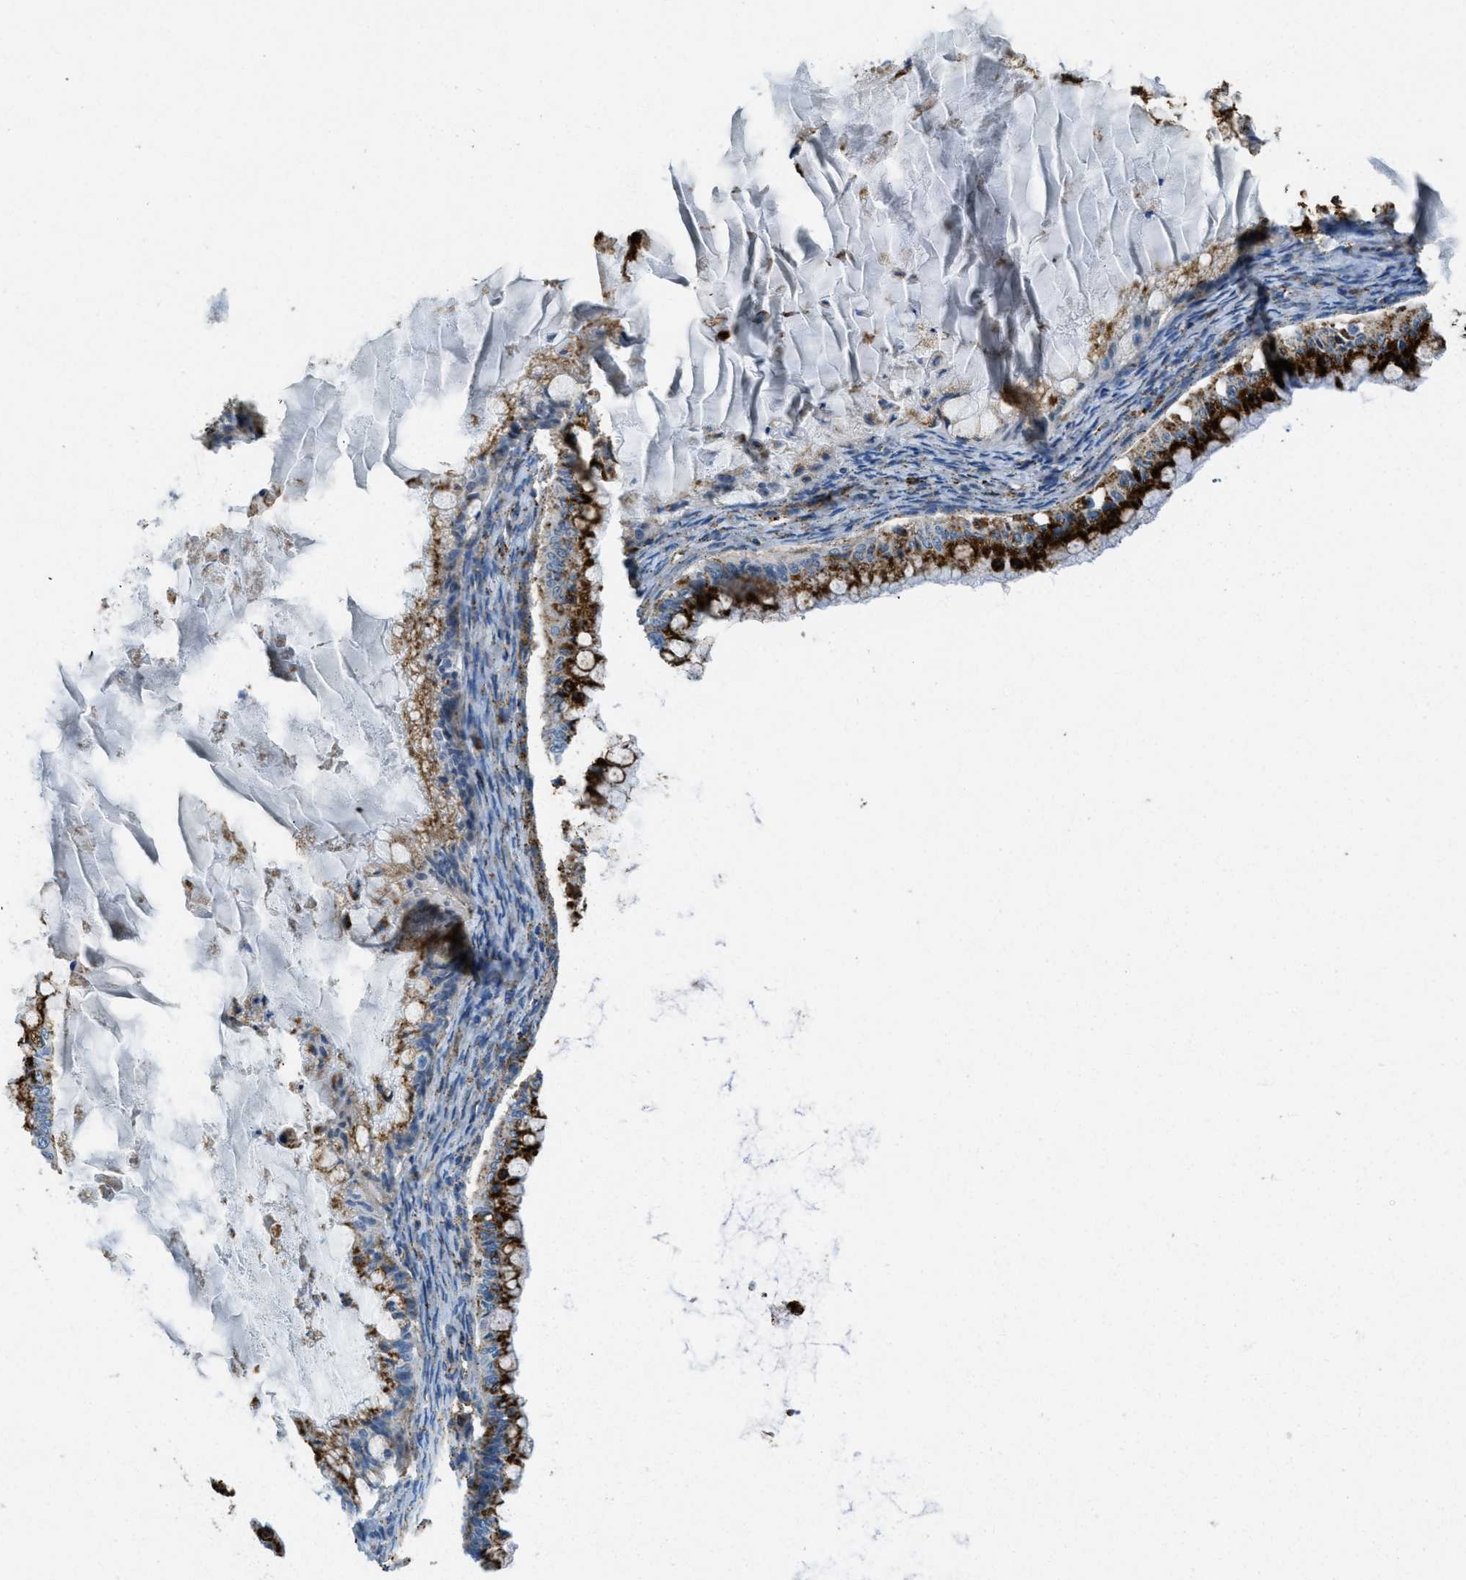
{"staining": {"intensity": "strong", "quantity": ">75%", "location": "cytoplasmic/membranous"}, "tissue": "ovarian cancer", "cell_type": "Tumor cells", "image_type": "cancer", "snomed": [{"axis": "morphology", "description": "Cystadenocarcinoma, mucinous, NOS"}, {"axis": "topography", "description": "Ovary"}], "caption": "High-magnification brightfield microscopy of mucinous cystadenocarcinoma (ovarian) stained with DAB (brown) and counterstained with hematoxylin (blue). tumor cells exhibit strong cytoplasmic/membranous expression is present in approximately>75% of cells.", "gene": "SCARB2", "patient": {"sex": "female", "age": 57}}